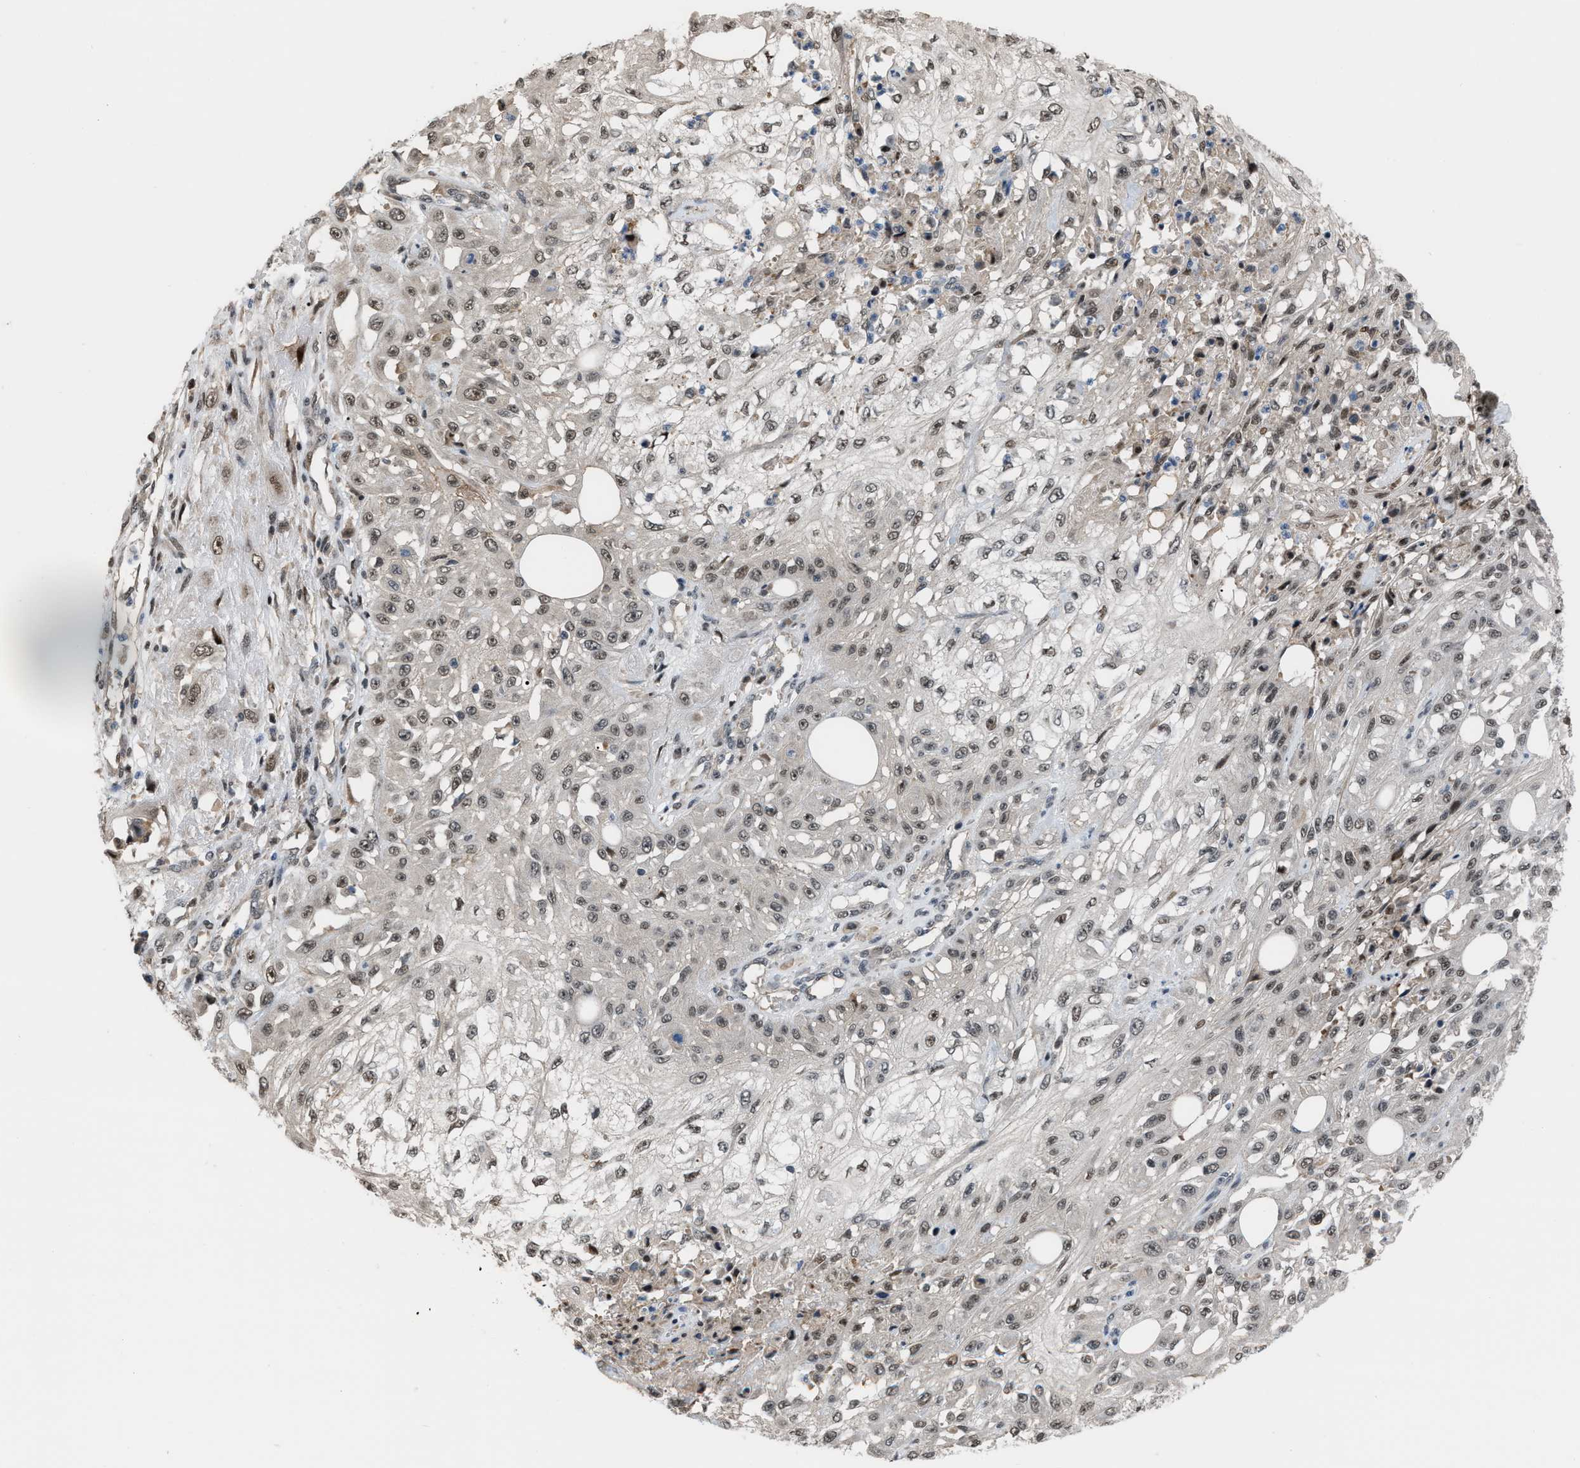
{"staining": {"intensity": "weak", "quantity": ">75%", "location": "nuclear"}, "tissue": "skin cancer", "cell_type": "Tumor cells", "image_type": "cancer", "snomed": [{"axis": "morphology", "description": "Squamous cell carcinoma, NOS"}, {"axis": "morphology", "description": "Squamous cell carcinoma, metastatic, NOS"}, {"axis": "topography", "description": "Skin"}, {"axis": "topography", "description": "Lymph node"}], "caption": "Protein staining of squamous cell carcinoma (skin) tissue exhibits weak nuclear positivity in approximately >75% of tumor cells.", "gene": "RFFL", "patient": {"sex": "male", "age": 75}}